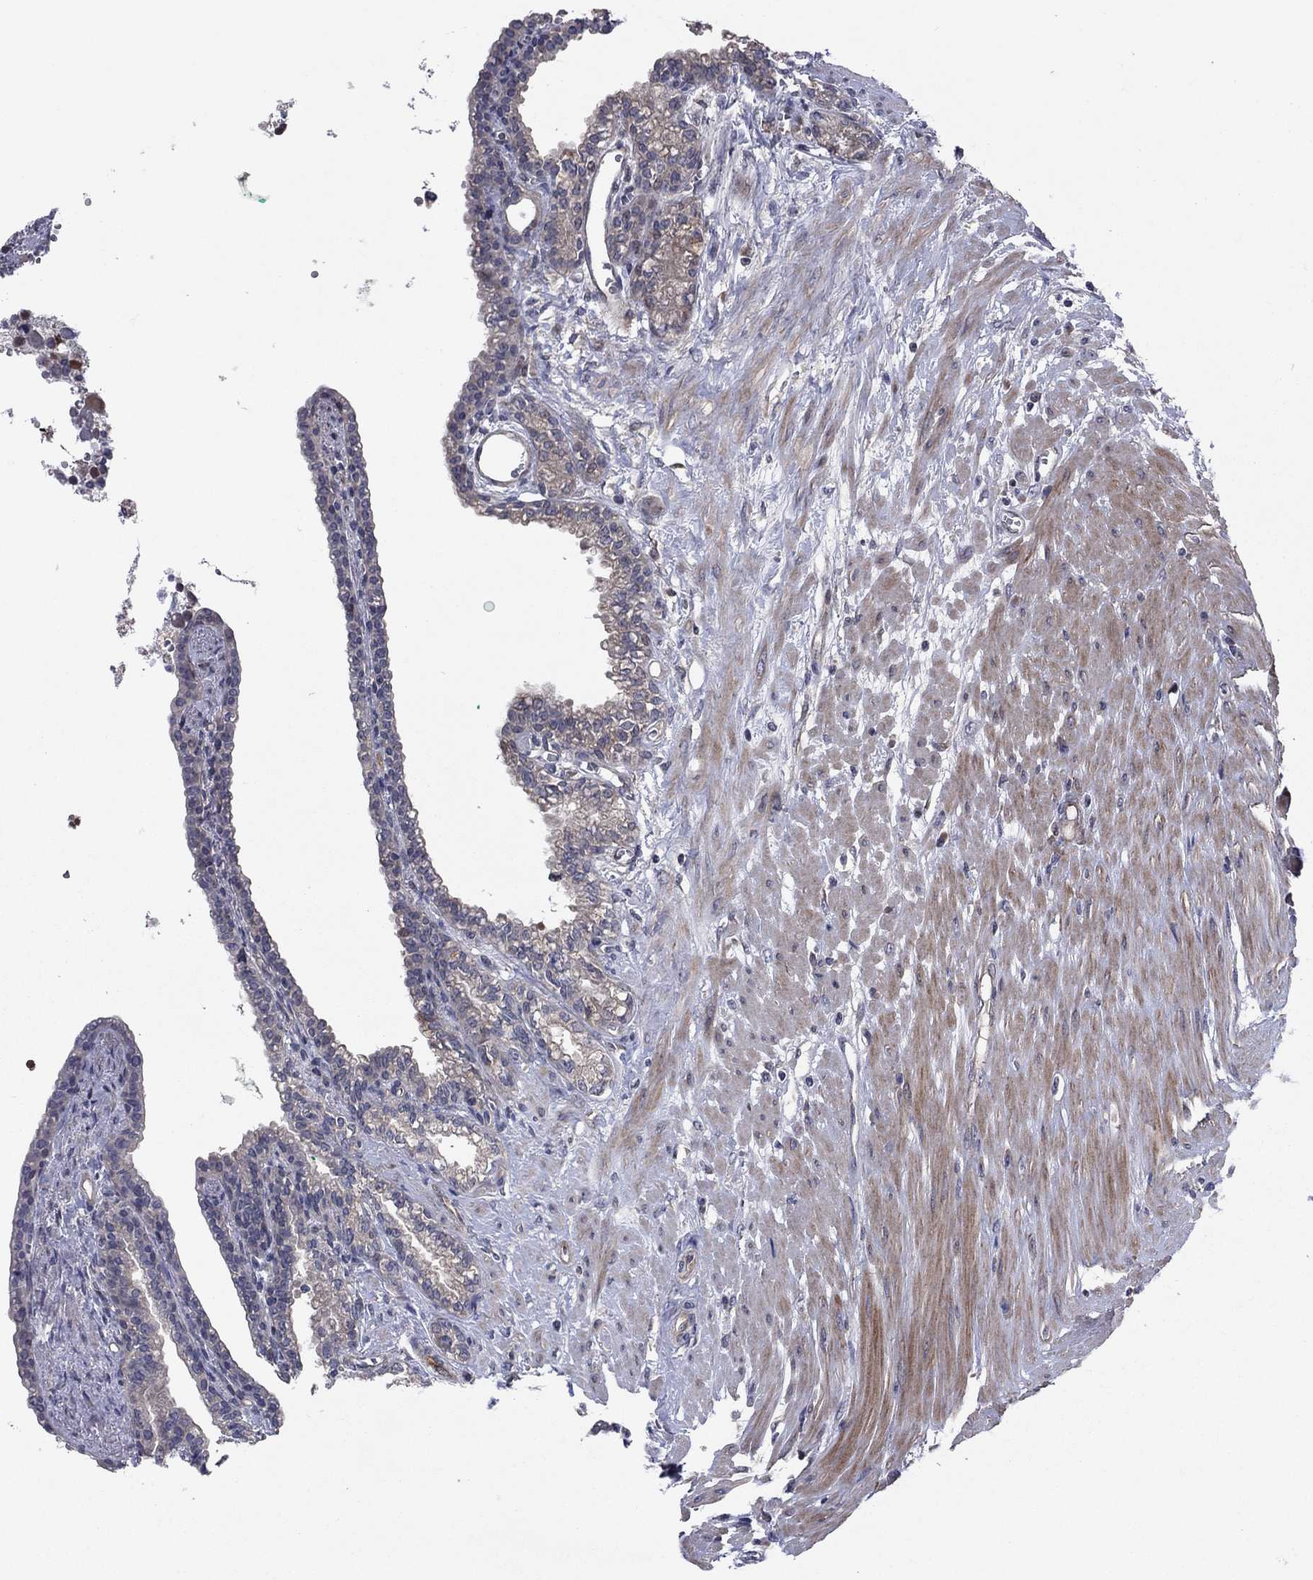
{"staining": {"intensity": "weak", "quantity": "<25%", "location": "cytoplasmic/membranous"}, "tissue": "seminal vesicle", "cell_type": "Glandular cells", "image_type": "normal", "snomed": [{"axis": "morphology", "description": "Normal tissue, NOS"}, {"axis": "morphology", "description": "Urothelial carcinoma, NOS"}, {"axis": "topography", "description": "Urinary bladder"}, {"axis": "topography", "description": "Seminal veicle"}], "caption": "The immunohistochemistry (IHC) image has no significant positivity in glandular cells of seminal vesicle. (Immunohistochemistry (ihc), brightfield microscopy, high magnification).", "gene": "MSRB1", "patient": {"sex": "male", "age": 76}}